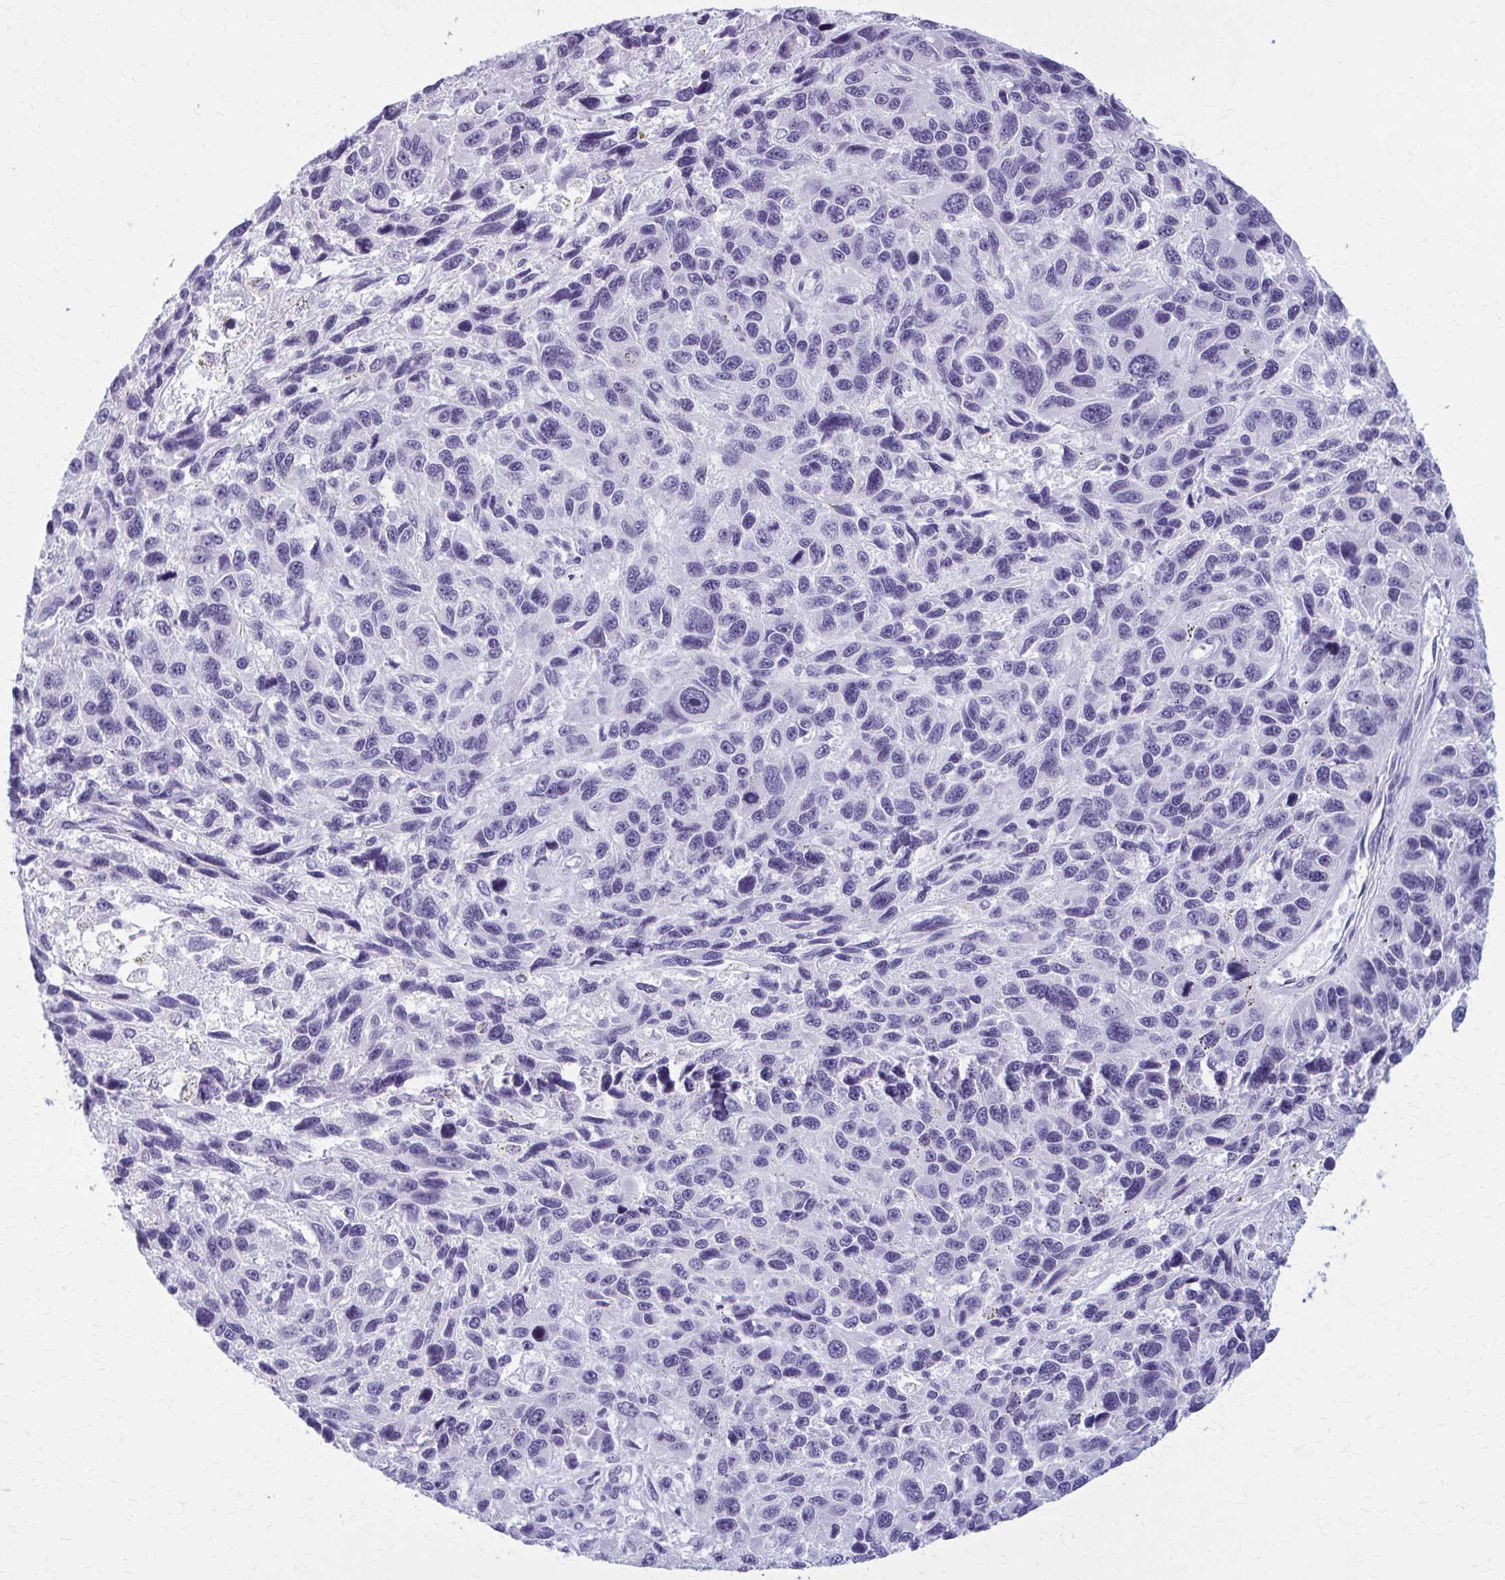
{"staining": {"intensity": "negative", "quantity": "none", "location": "none"}, "tissue": "melanoma", "cell_type": "Tumor cells", "image_type": "cancer", "snomed": [{"axis": "morphology", "description": "Malignant melanoma, NOS"}, {"axis": "topography", "description": "Skin"}], "caption": "High magnification brightfield microscopy of melanoma stained with DAB (brown) and counterstained with hematoxylin (blue): tumor cells show no significant positivity.", "gene": "ZDHHC7", "patient": {"sex": "male", "age": 53}}